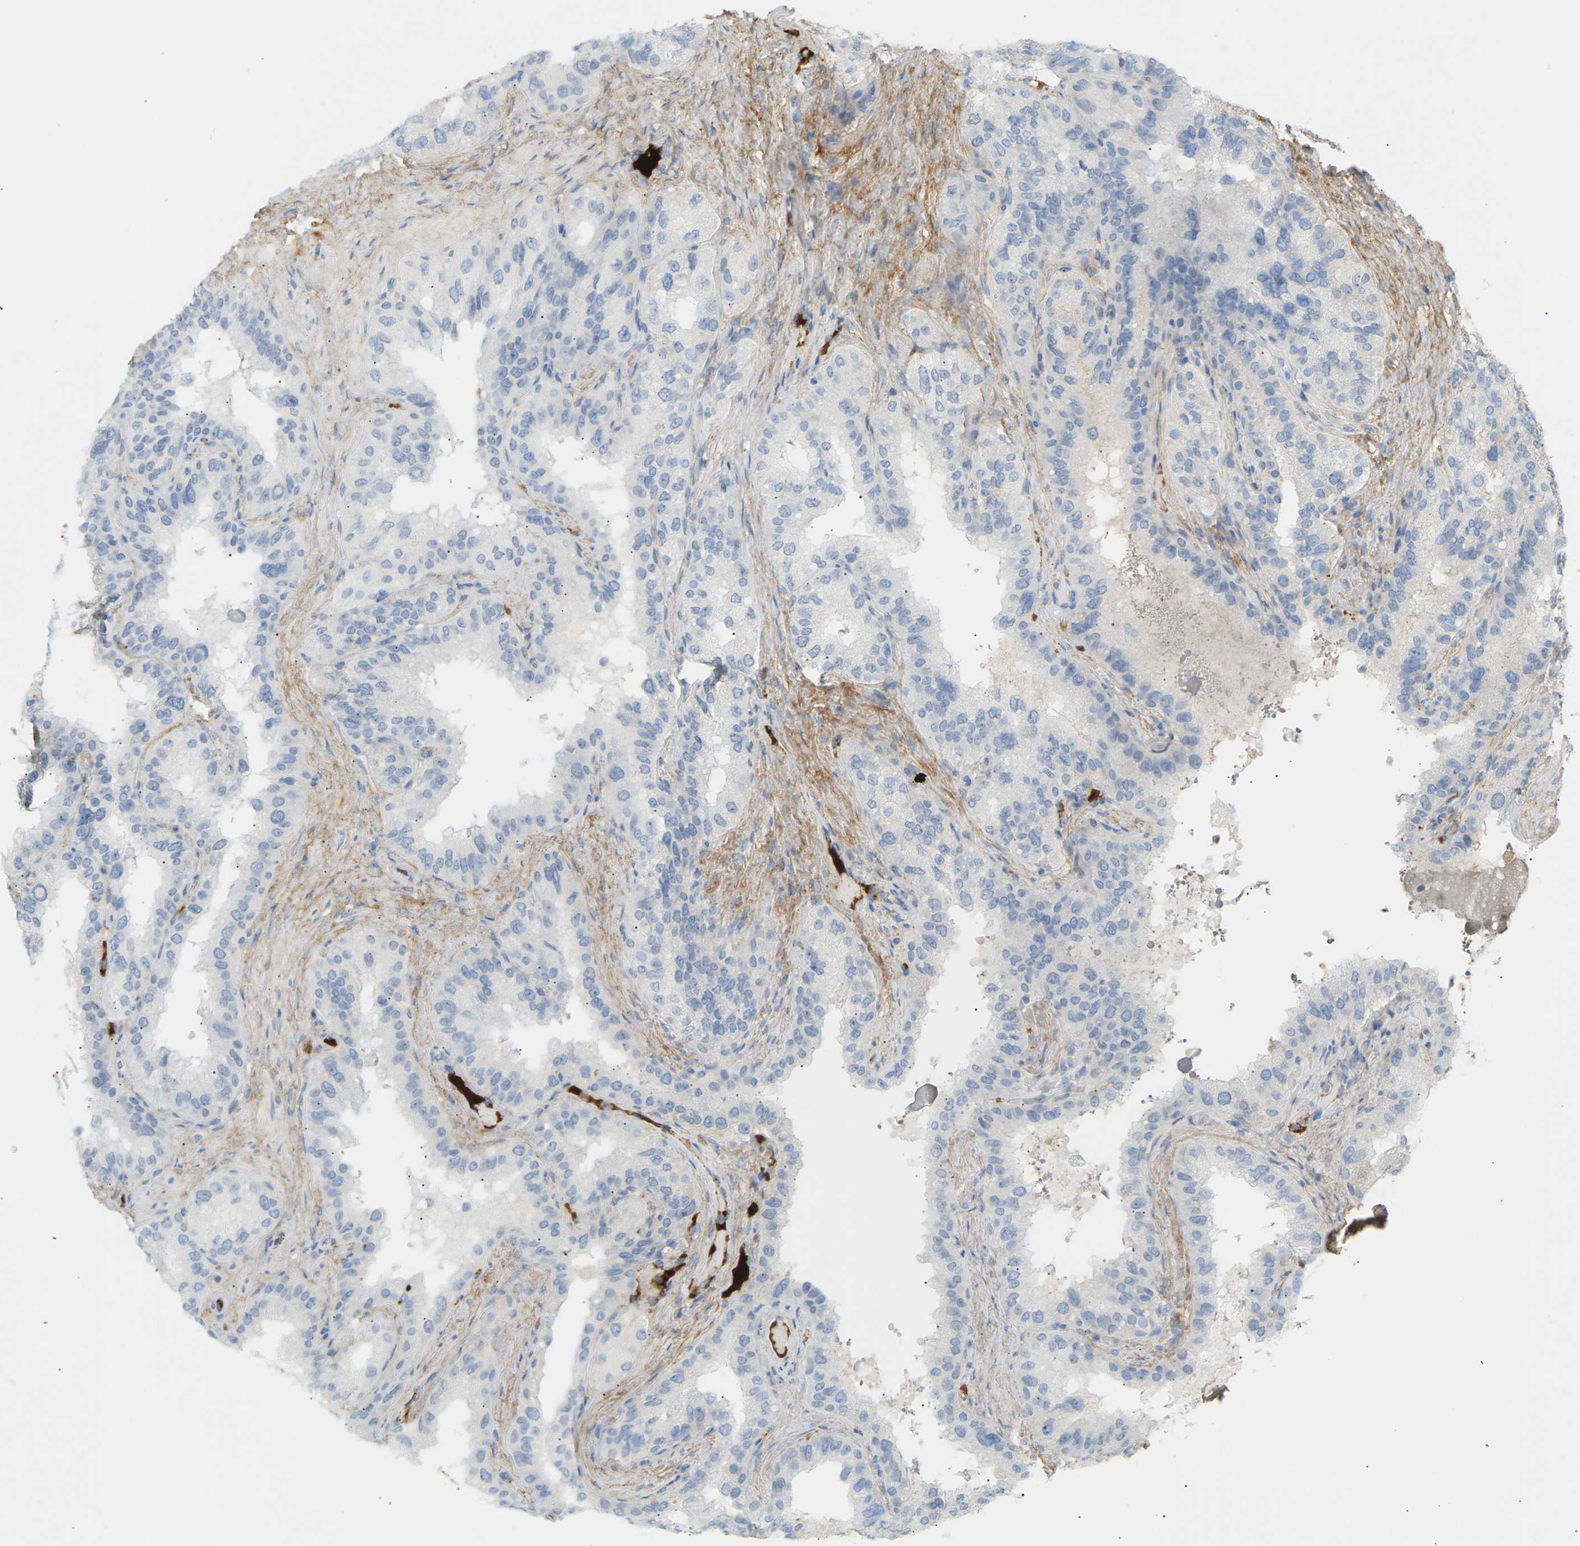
{"staining": {"intensity": "negative", "quantity": "none", "location": "none"}, "tissue": "seminal vesicle", "cell_type": "Glandular cells", "image_type": "normal", "snomed": [{"axis": "morphology", "description": "Normal tissue, NOS"}, {"axis": "topography", "description": "Seminal veicle"}], "caption": "Glandular cells show no significant positivity in unremarkable seminal vesicle. (DAB IHC with hematoxylin counter stain).", "gene": "IGLC3", "patient": {"sex": "male", "age": 68}}